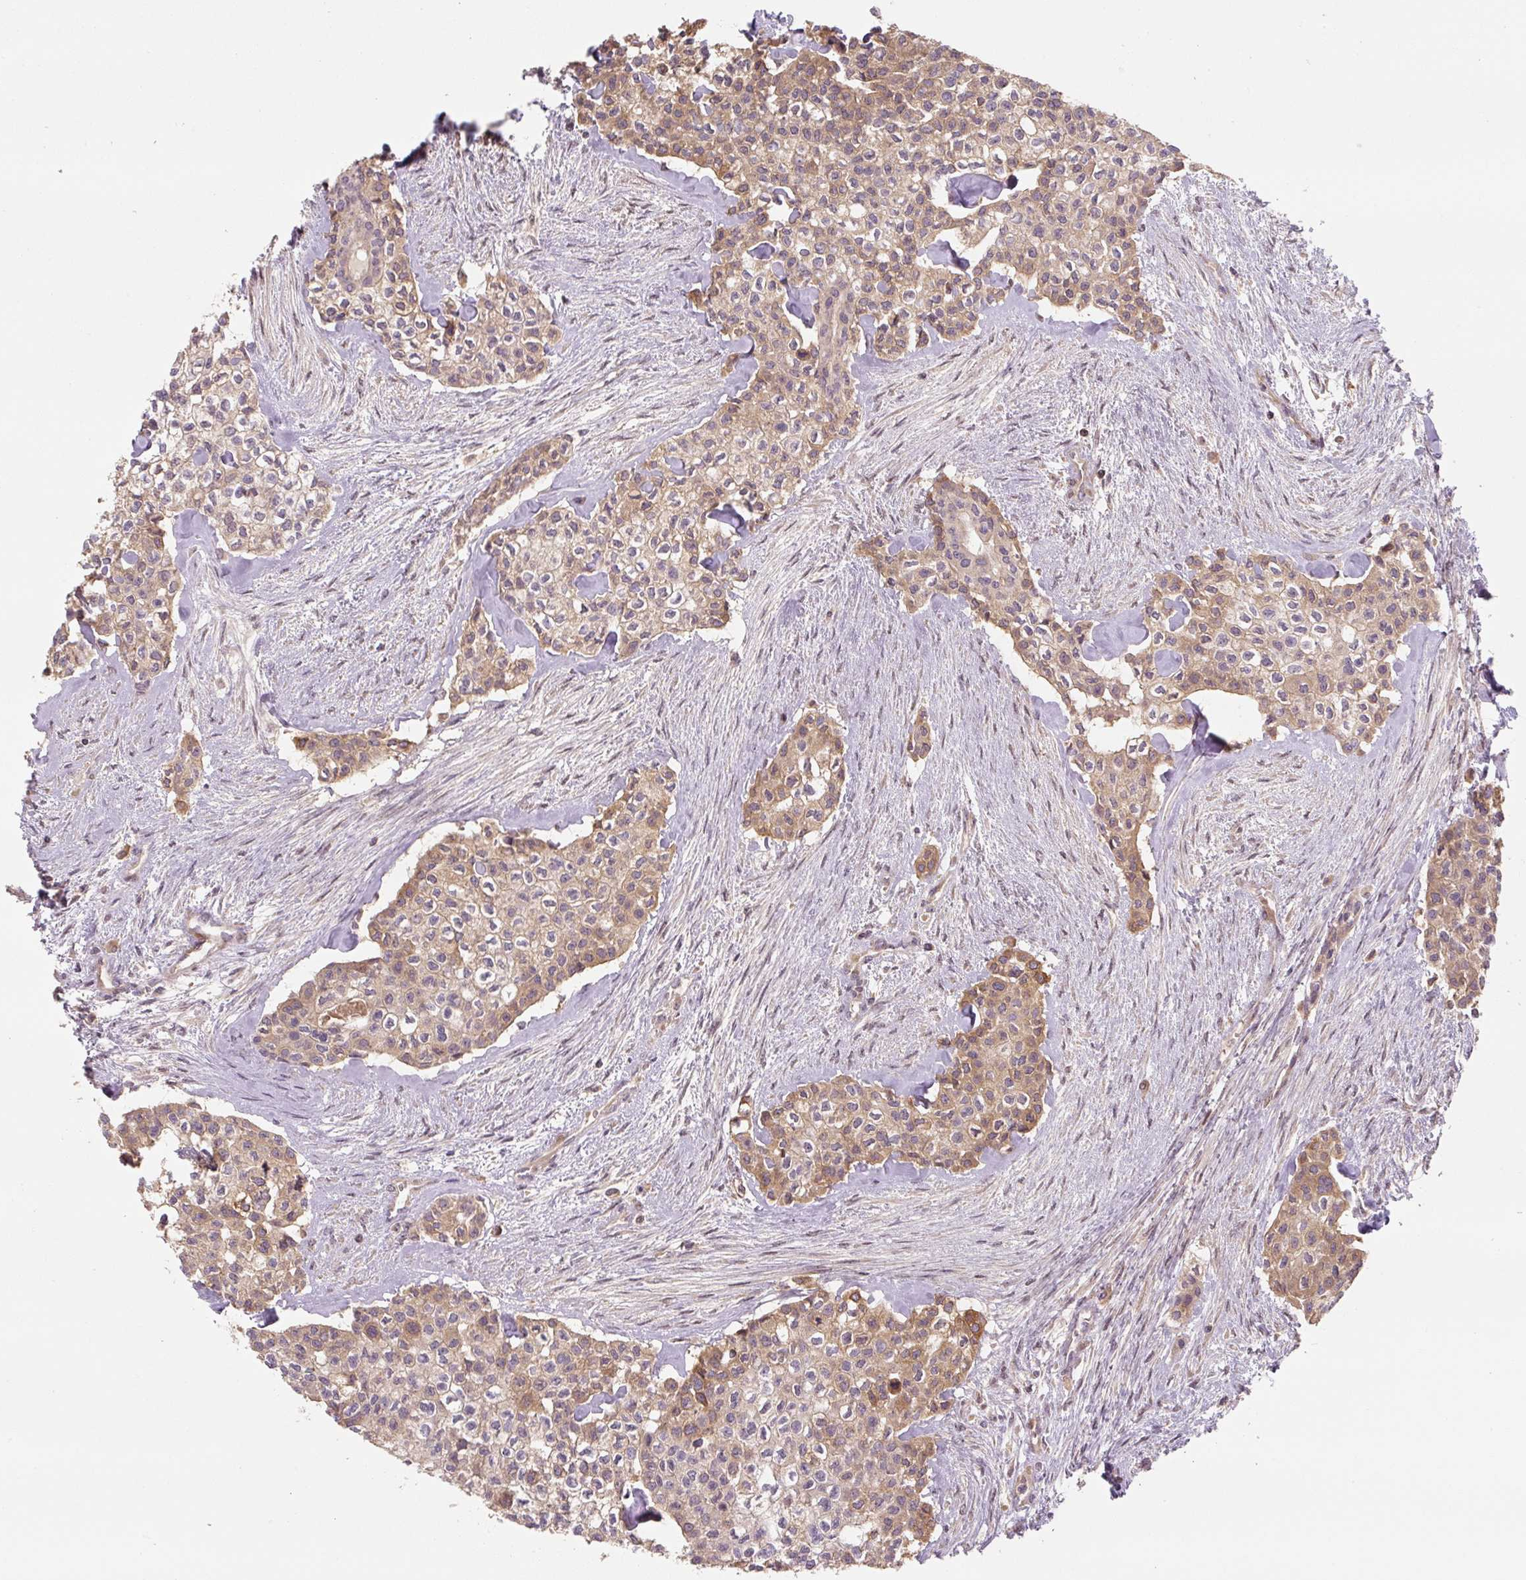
{"staining": {"intensity": "moderate", "quantity": ">75%", "location": "cytoplasmic/membranous"}, "tissue": "head and neck cancer", "cell_type": "Tumor cells", "image_type": "cancer", "snomed": [{"axis": "morphology", "description": "Adenocarcinoma, NOS"}, {"axis": "topography", "description": "Head-Neck"}], "caption": "Head and neck cancer (adenocarcinoma) stained for a protein (brown) reveals moderate cytoplasmic/membranous positive staining in about >75% of tumor cells.", "gene": "C2orf73", "patient": {"sex": "male", "age": 81}}